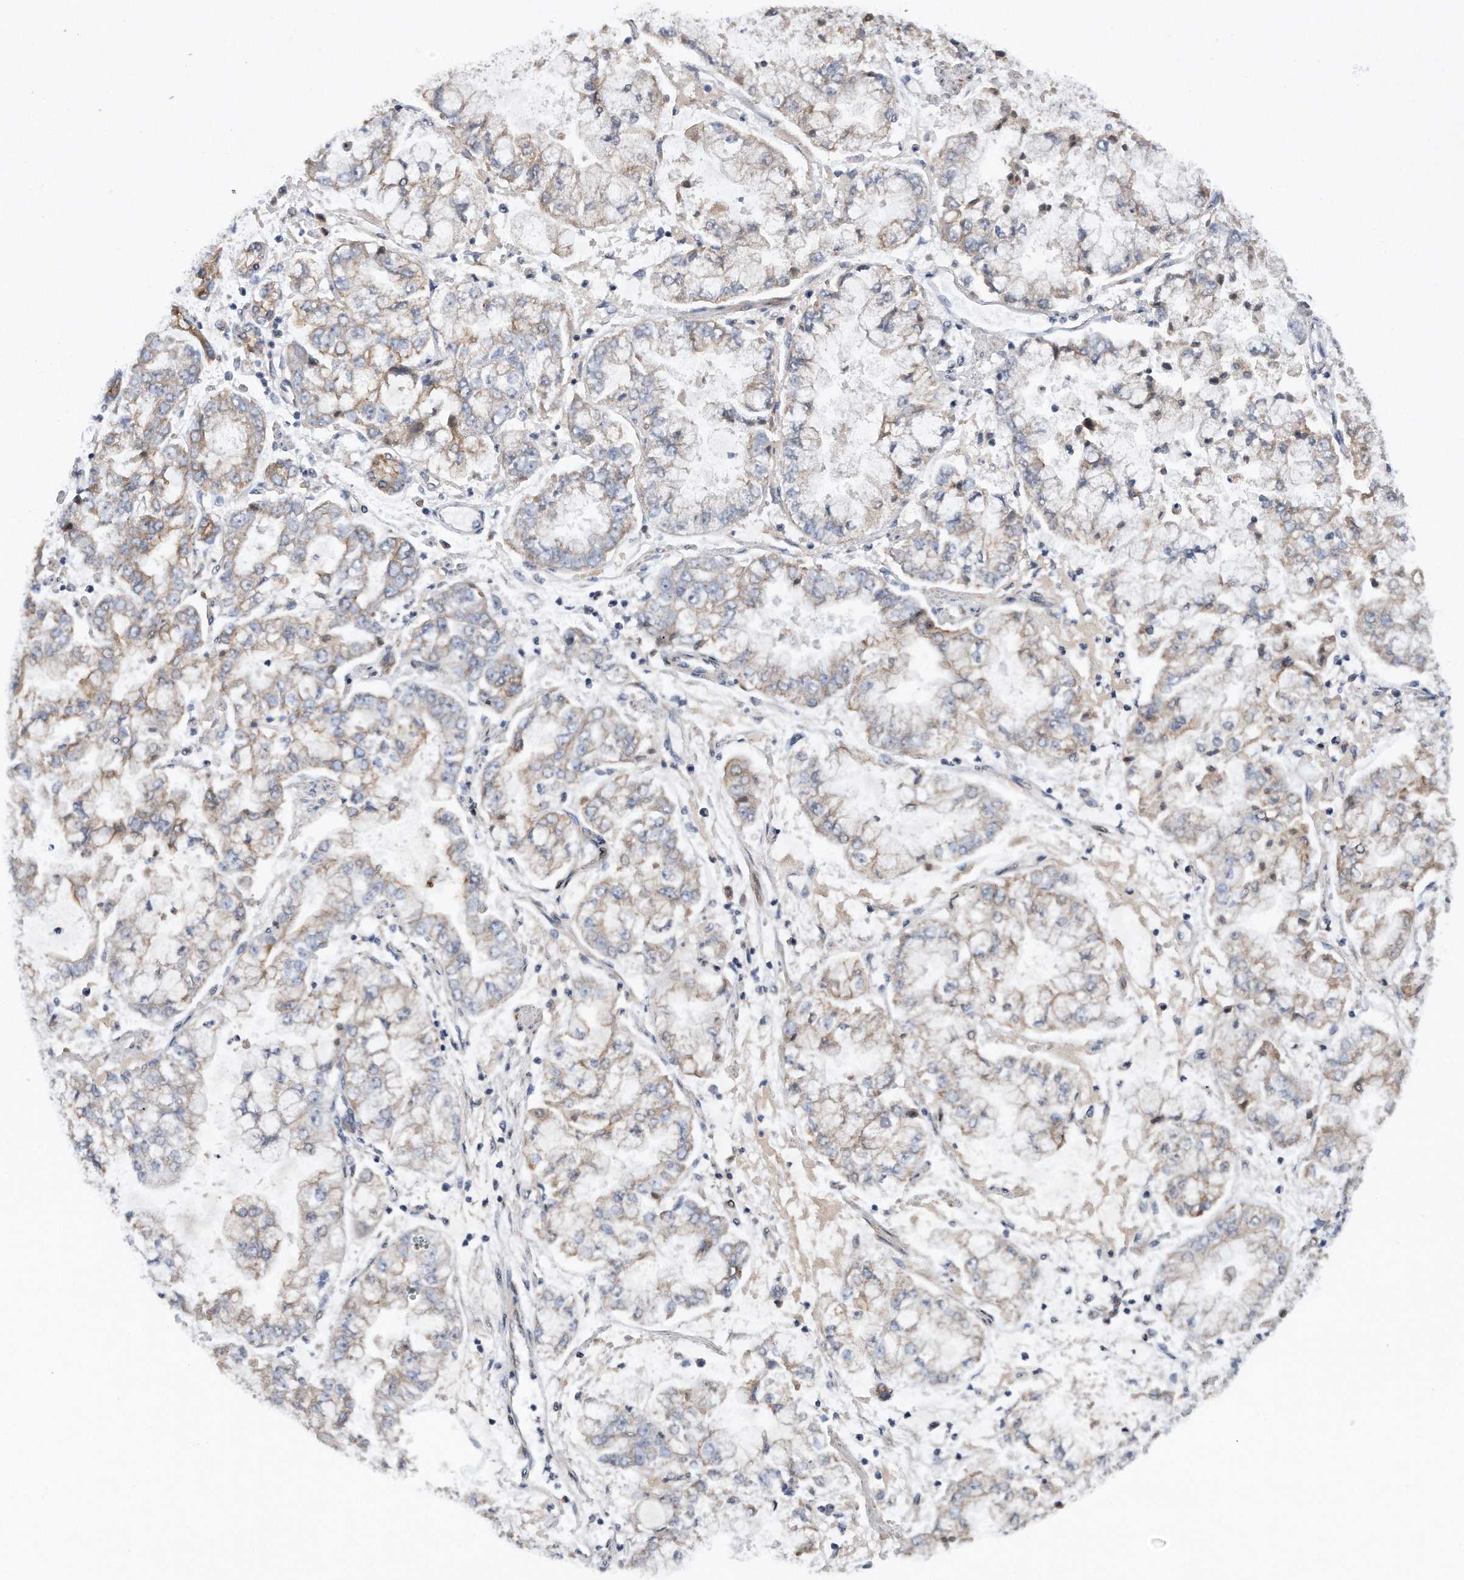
{"staining": {"intensity": "weak", "quantity": "<25%", "location": "cytoplasmic/membranous"}, "tissue": "stomach cancer", "cell_type": "Tumor cells", "image_type": "cancer", "snomed": [{"axis": "morphology", "description": "Adenocarcinoma, NOS"}, {"axis": "topography", "description": "Stomach"}], "caption": "The photomicrograph reveals no significant expression in tumor cells of stomach cancer (adenocarcinoma).", "gene": "CDH12", "patient": {"sex": "male", "age": 76}}